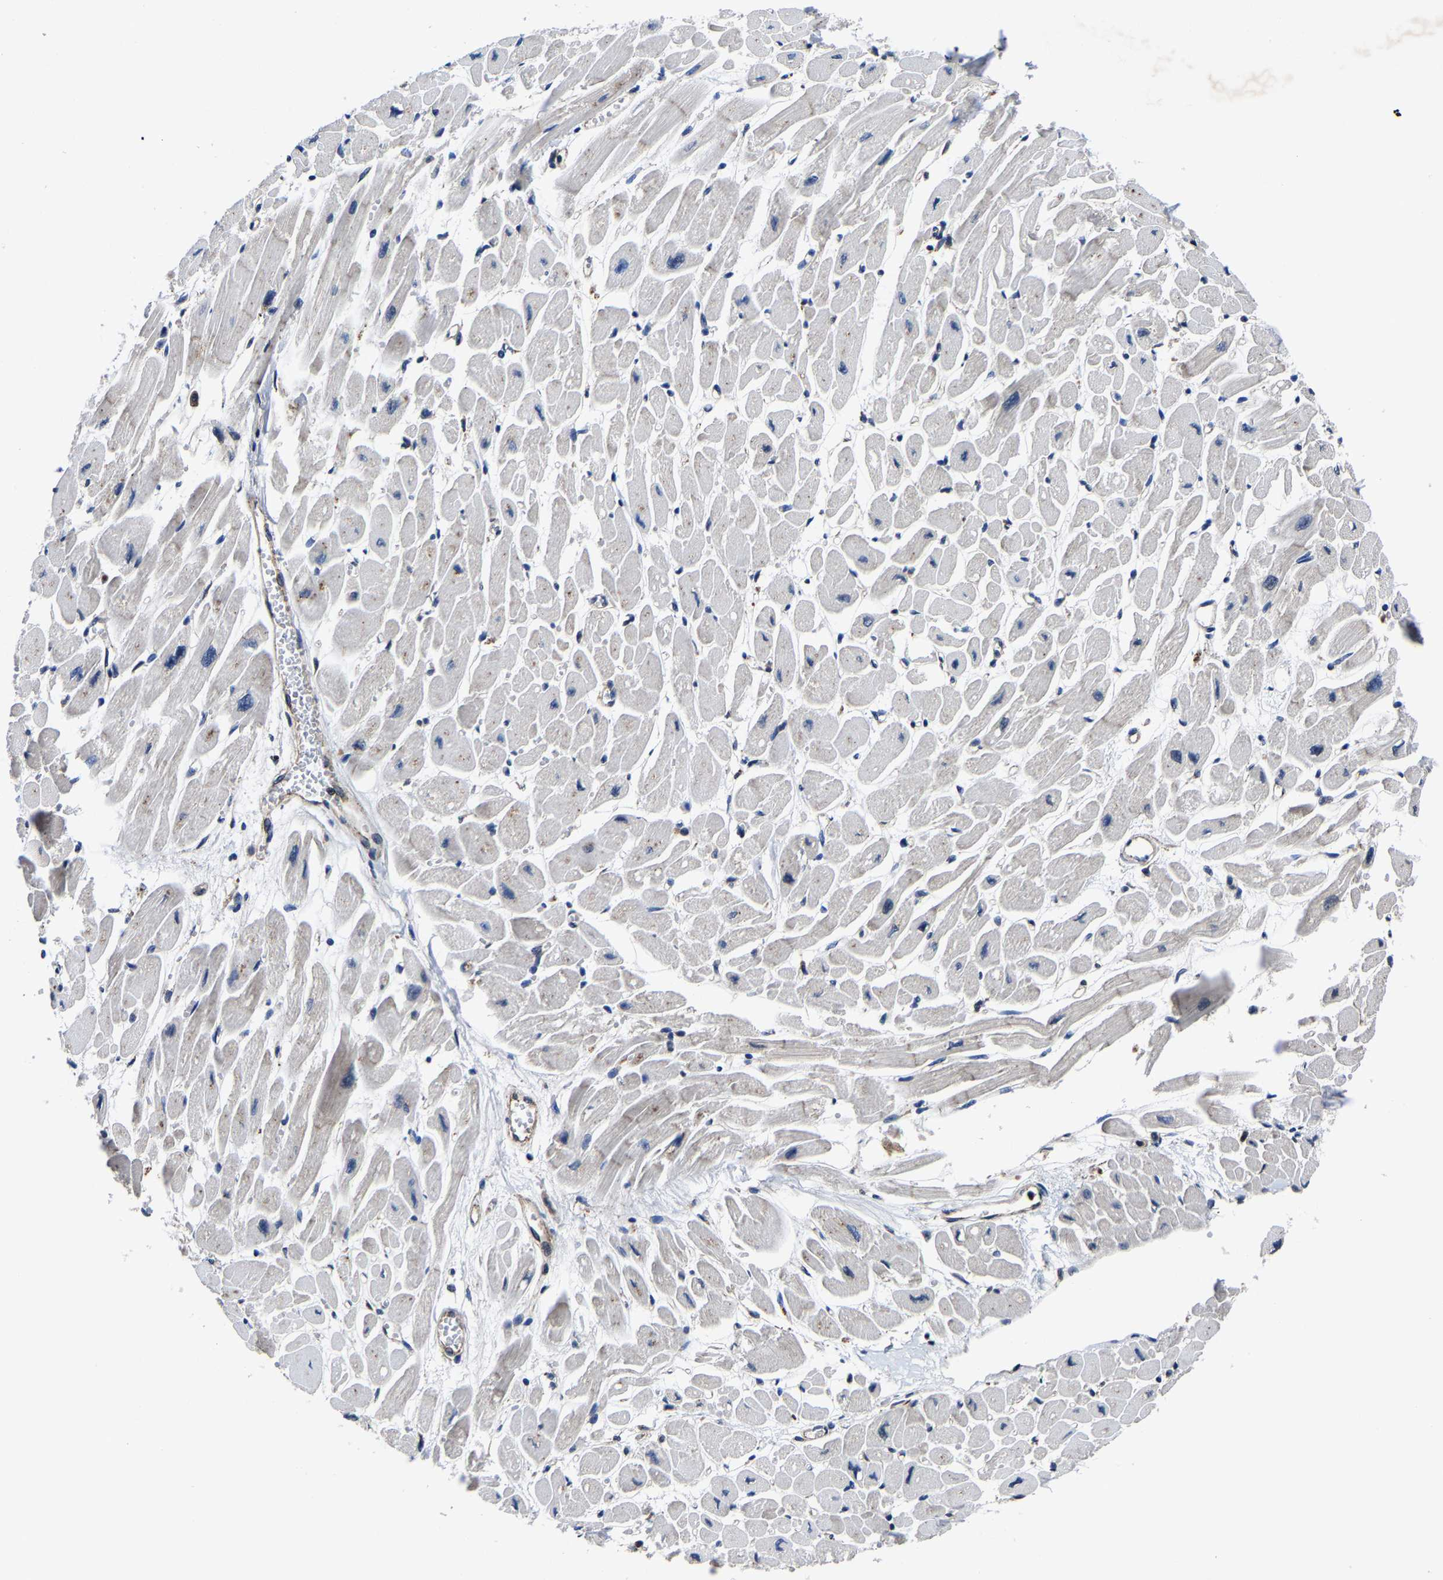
{"staining": {"intensity": "weak", "quantity": "<25%", "location": "nuclear"}, "tissue": "heart muscle", "cell_type": "Cardiomyocytes", "image_type": "normal", "snomed": [{"axis": "morphology", "description": "Normal tissue, NOS"}, {"axis": "topography", "description": "Heart"}], "caption": "This is a histopathology image of IHC staining of unremarkable heart muscle, which shows no staining in cardiomyocytes. Nuclei are stained in blue.", "gene": "ZCCHC7", "patient": {"sex": "female", "age": 54}}